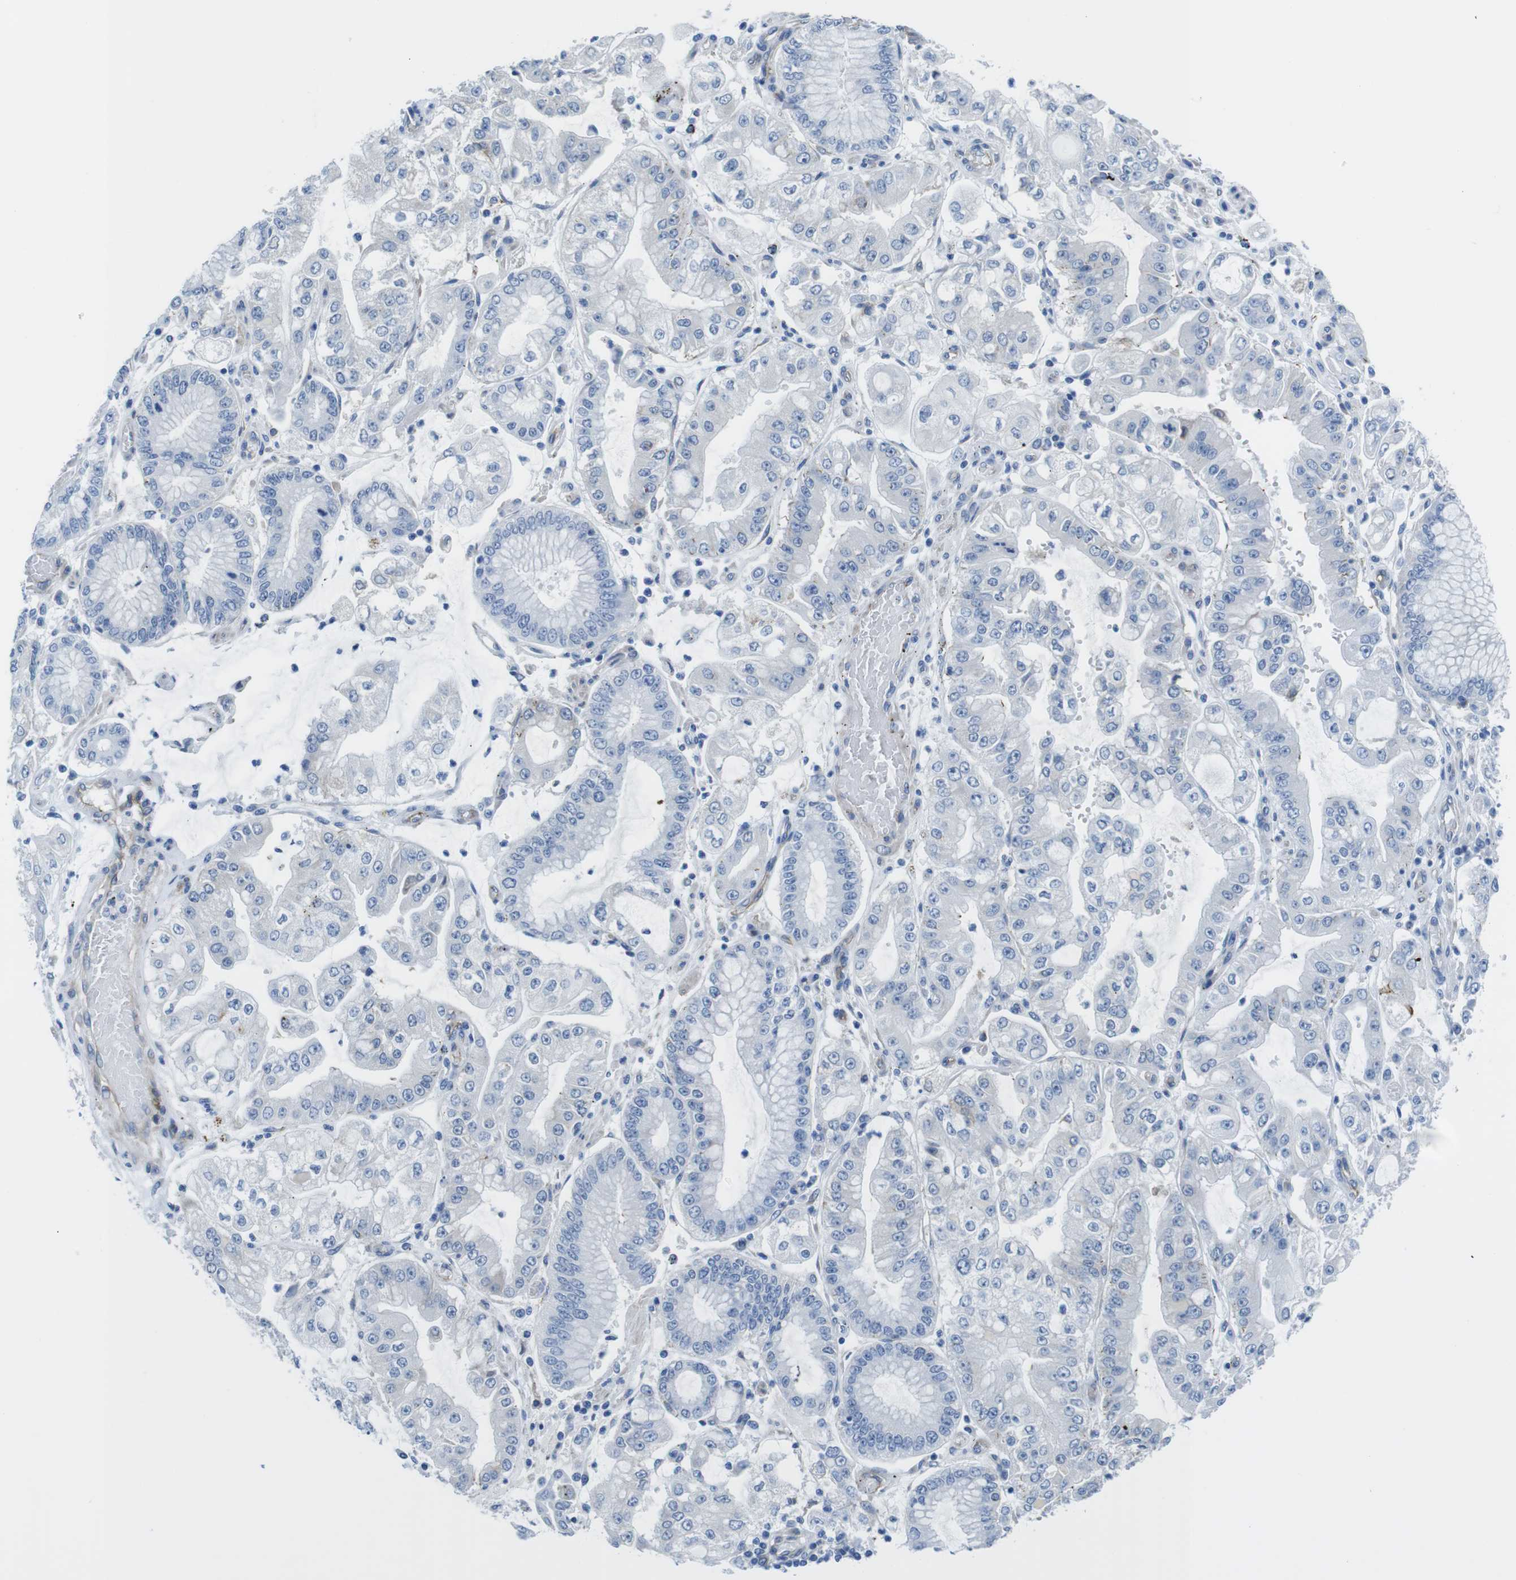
{"staining": {"intensity": "negative", "quantity": "none", "location": "none"}, "tissue": "stomach cancer", "cell_type": "Tumor cells", "image_type": "cancer", "snomed": [{"axis": "morphology", "description": "Adenocarcinoma, NOS"}, {"axis": "topography", "description": "Stomach"}], "caption": "The immunohistochemistry (IHC) histopathology image has no significant staining in tumor cells of stomach adenocarcinoma tissue.", "gene": "CDH8", "patient": {"sex": "male", "age": 76}}